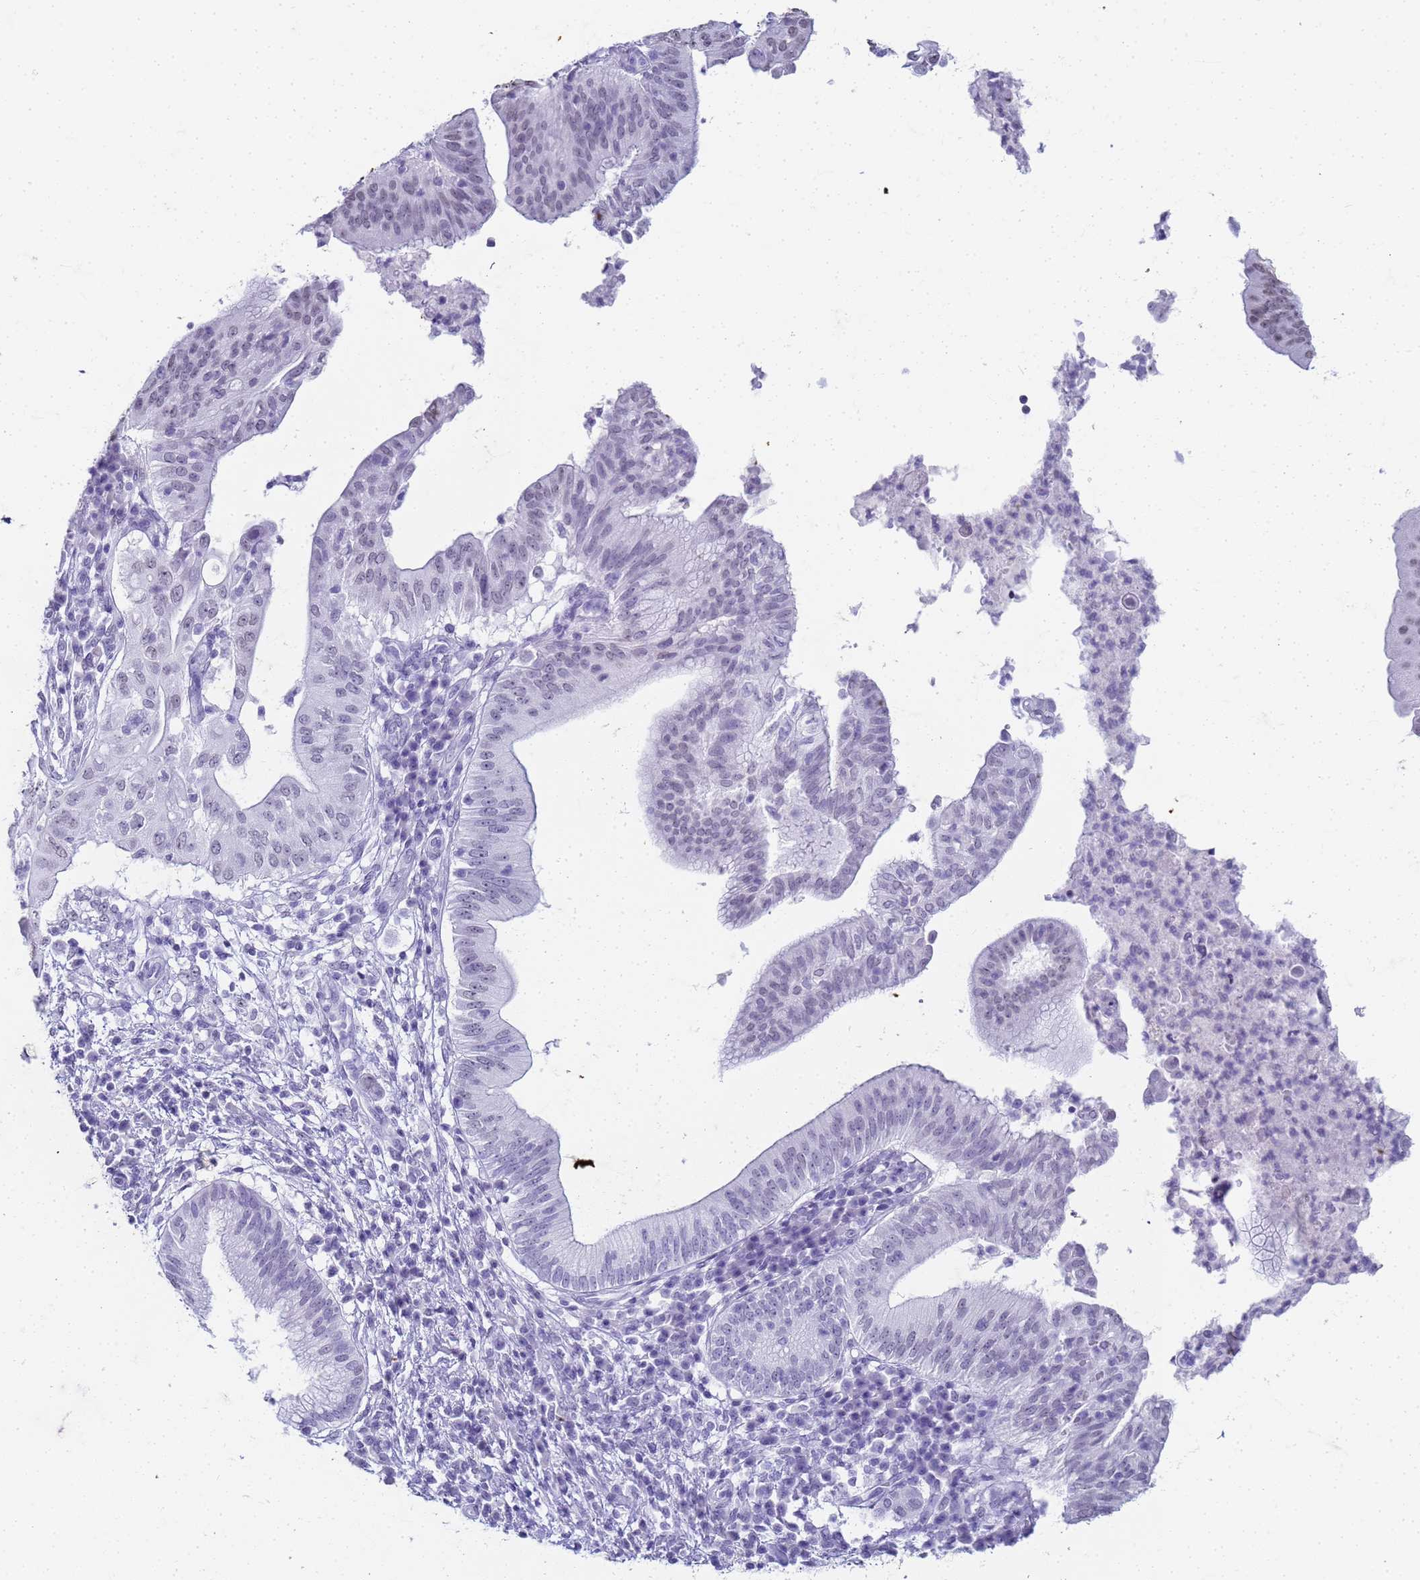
{"staining": {"intensity": "negative", "quantity": "none", "location": "none"}, "tissue": "pancreatic cancer", "cell_type": "Tumor cells", "image_type": "cancer", "snomed": [{"axis": "morphology", "description": "Adenocarcinoma, NOS"}, {"axis": "topography", "description": "Pancreas"}], "caption": "Tumor cells show no significant positivity in pancreatic cancer (adenocarcinoma). (DAB (3,3'-diaminobenzidine) immunohistochemistry (IHC) with hematoxylin counter stain).", "gene": "SLC7A9", "patient": {"sex": "male", "age": 68}}